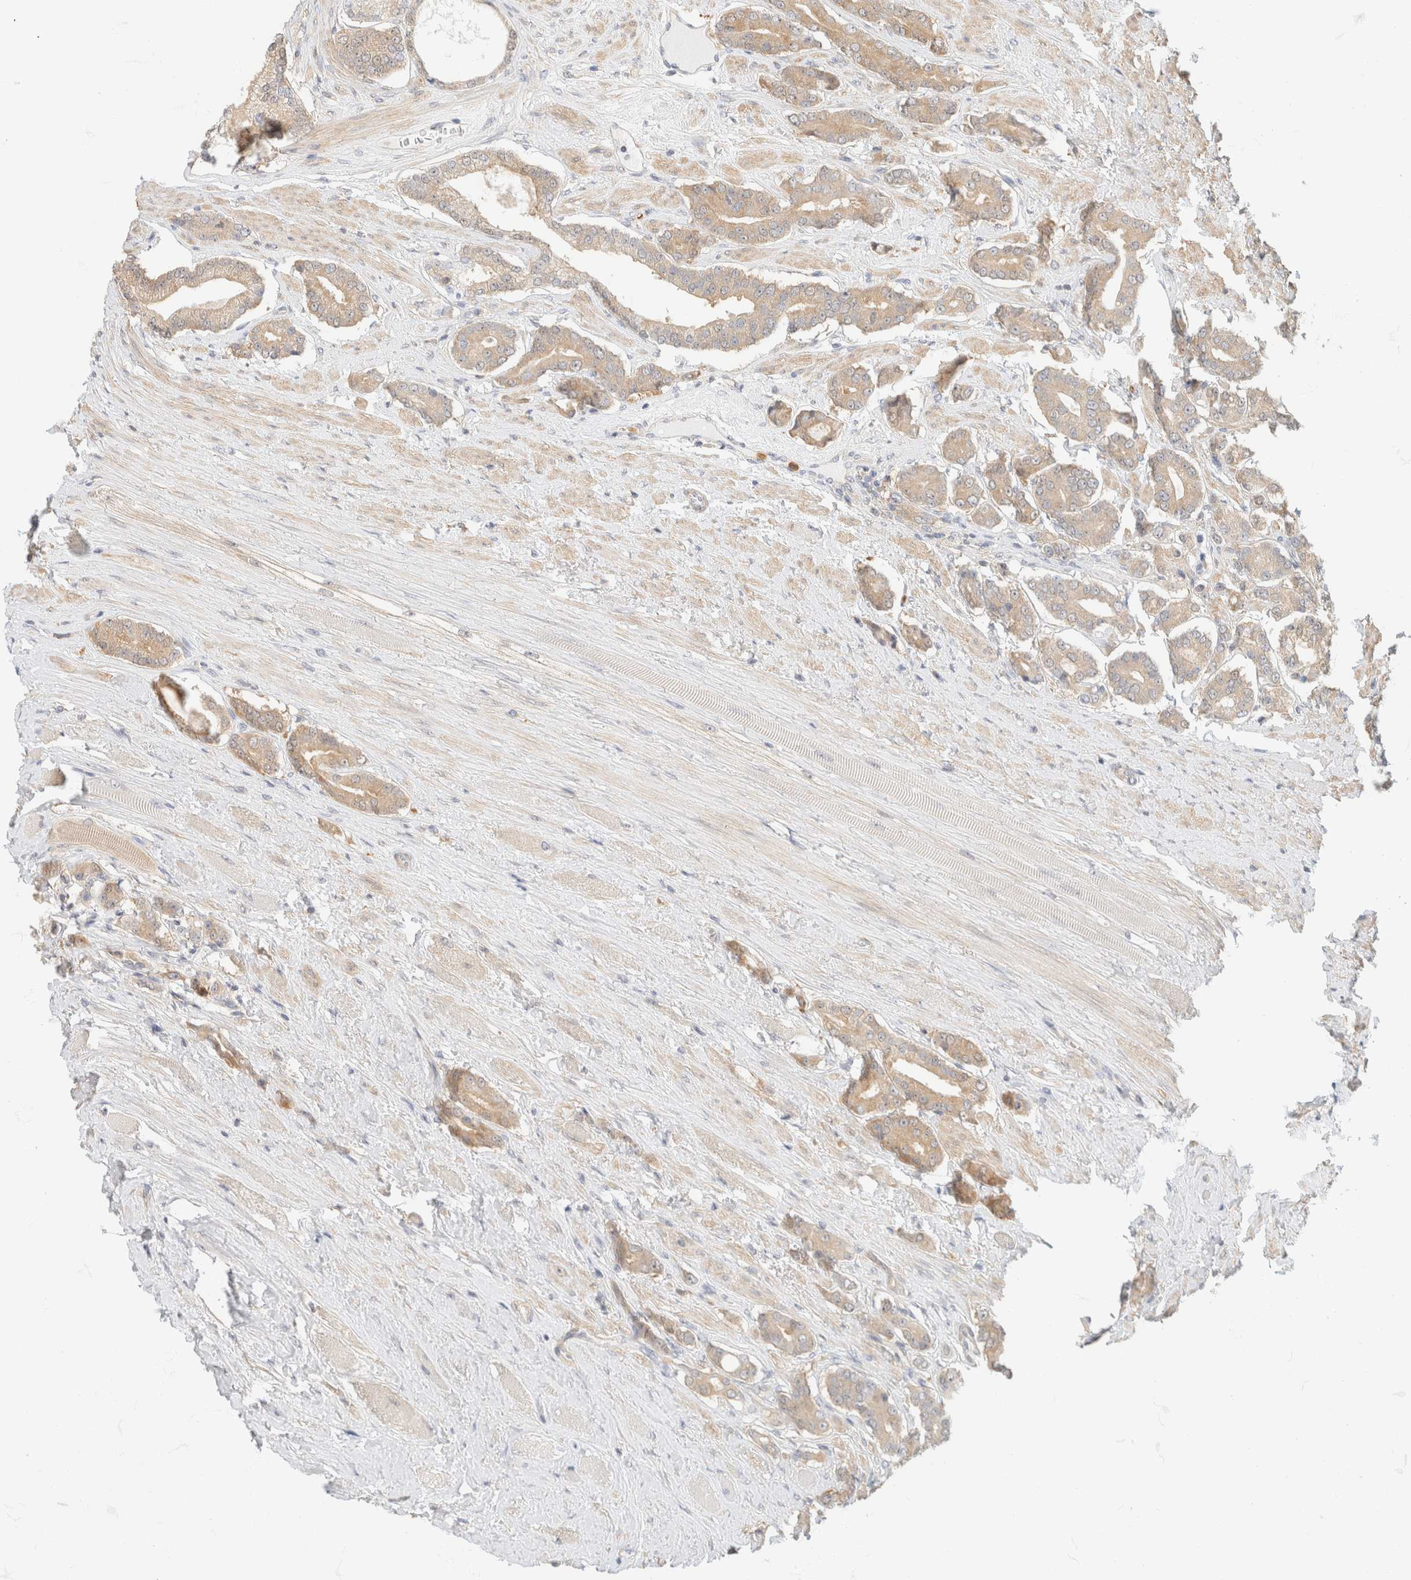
{"staining": {"intensity": "weak", "quantity": ">75%", "location": "cytoplasmic/membranous"}, "tissue": "prostate cancer", "cell_type": "Tumor cells", "image_type": "cancer", "snomed": [{"axis": "morphology", "description": "Adenocarcinoma, High grade"}, {"axis": "topography", "description": "Prostate"}], "caption": "A brown stain labels weak cytoplasmic/membranous expression of a protein in prostate high-grade adenocarcinoma tumor cells.", "gene": "GPI", "patient": {"sex": "male", "age": 71}}